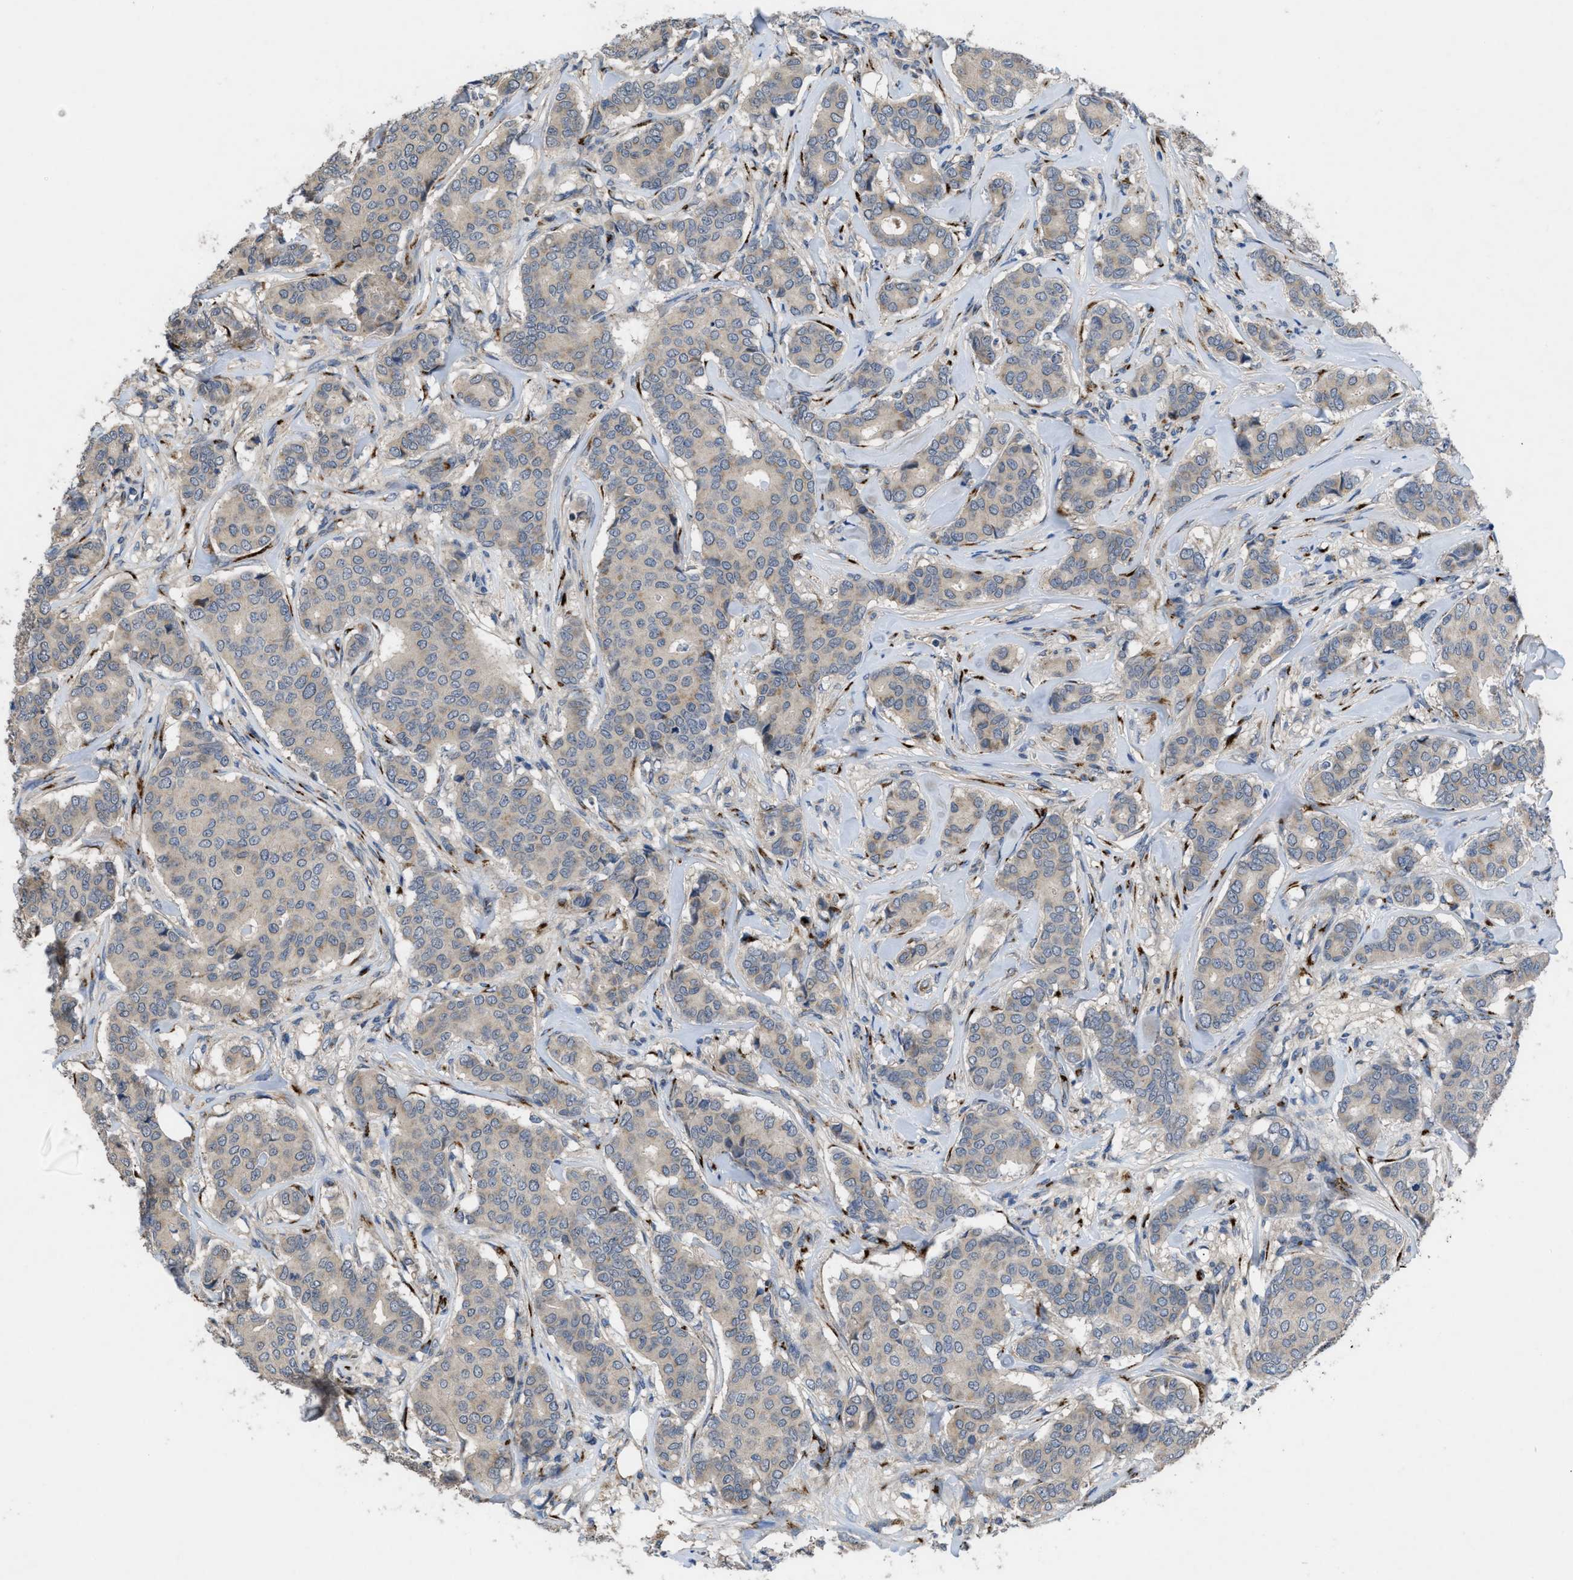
{"staining": {"intensity": "negative", "quantity": "none", "location": "none"}, "tissue": "breast cancer", "cell_type": "Tumor cells", "image_type": "cancer", "snomed": [{"axis": "morphology", "description": "Duct carcinoma"}, {"axis": "topography", "description": "Breast"}], "caption": "This histopathology image is of breast cancer stained with IHC to label a protein in brown with the nuclei are counter-stained blue. There is no staining in tumor cells.", "gene": "SIK2", "patient": {"sex": "female", "age": 75}}